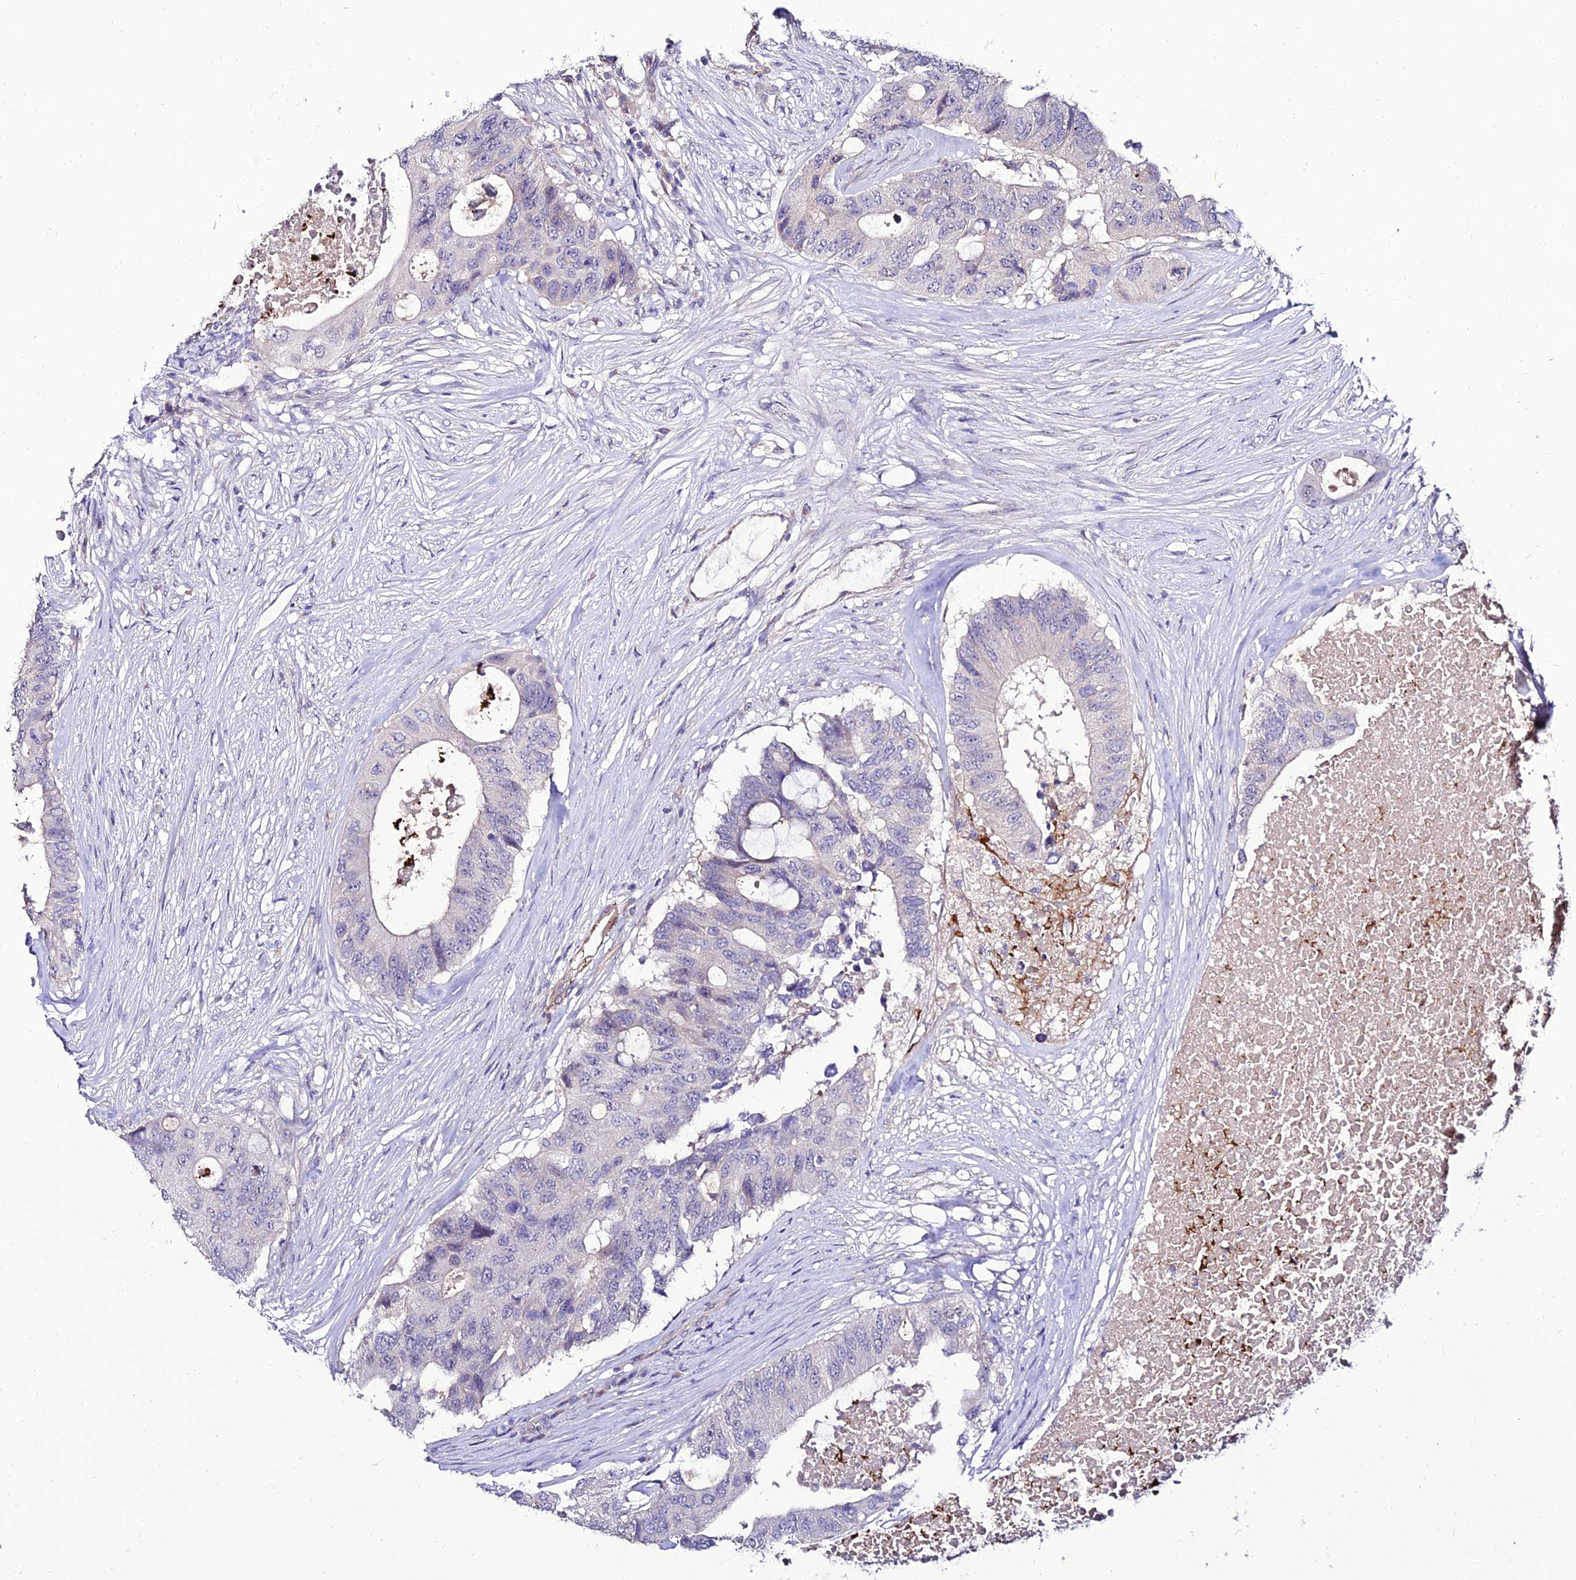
{"staining": {"intensity": "negative", "quantity": "none", "location": "none"}, "tissue": "colorectal cancer", "cell_type": "Tumor cells", "image_type": "cancer", "snomed": [{"axis": "morphology", "description": "Adenocarcinoma, NOS"}, {"axis": "topography", "description": "Colon"}], "caption": "Tumor cells show no significant protein expression in colorectal adenocarcinoma.", "gene": "ALDH3B2", "patient": {"sex": "male", "age": 71}}